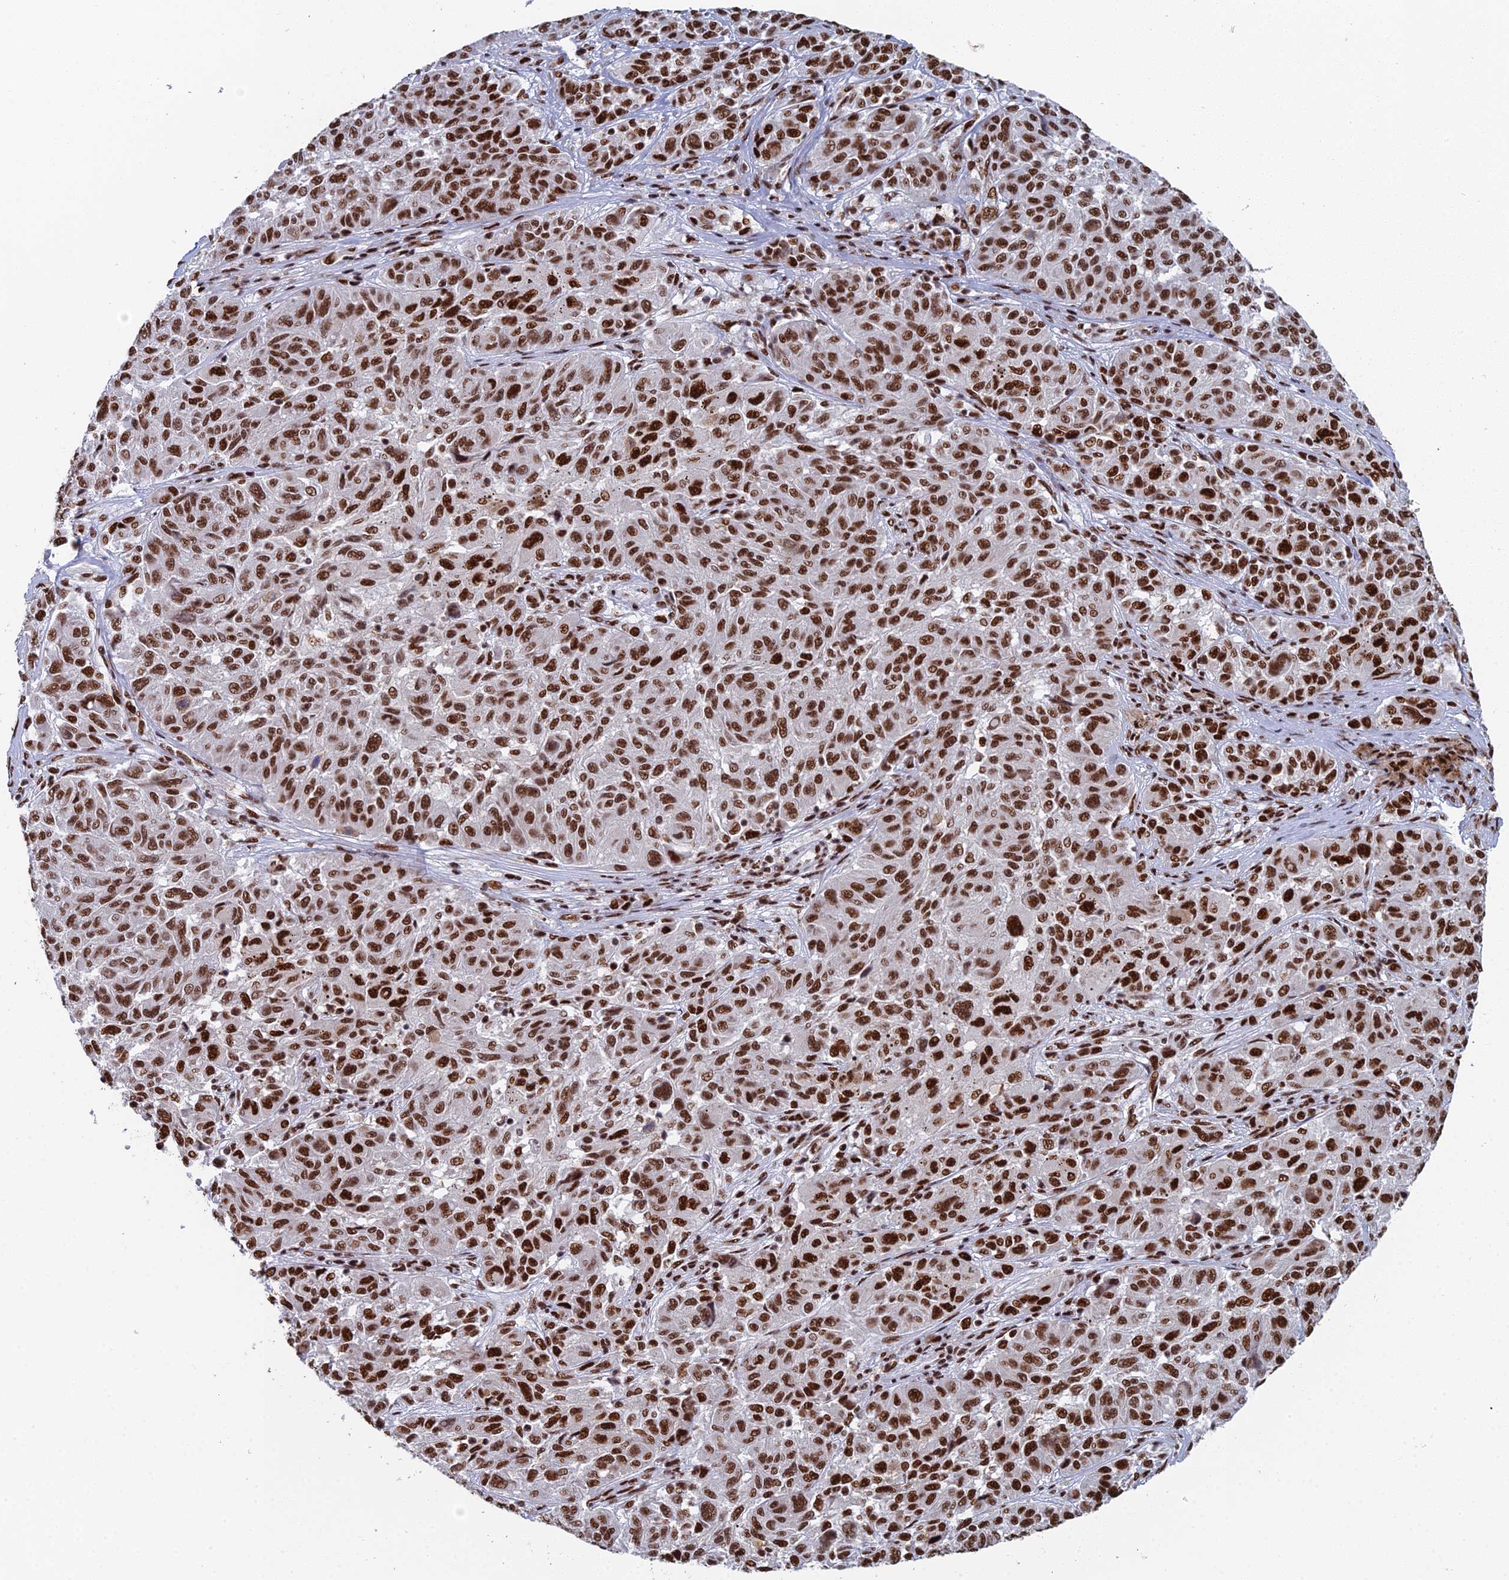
{"staining": {"intensity": "strong", "quantity": ">75%", "location": "nuclear"}, "tissue": "melanoma", "cell_type": "Tumor cells", "image_type": "cancer", "snomed": [{"axis": "morphology", "description": "Malignant melanoma, NOS"}, {"axis": "topography", "description": "Skin"}], "caption": "Immunohistochemical staining of malignant melanoma reveals high levels of strong nuclear protein expression in about >75% of tumor cells. (Stains: DAB (3,3'-diaminobenzidine) in brown, nuclei in blue, Microscopy: brightfield microscopy at high magnification).", "gene": "SF3B3", "patient": {"sex": "male", "age": 53}}